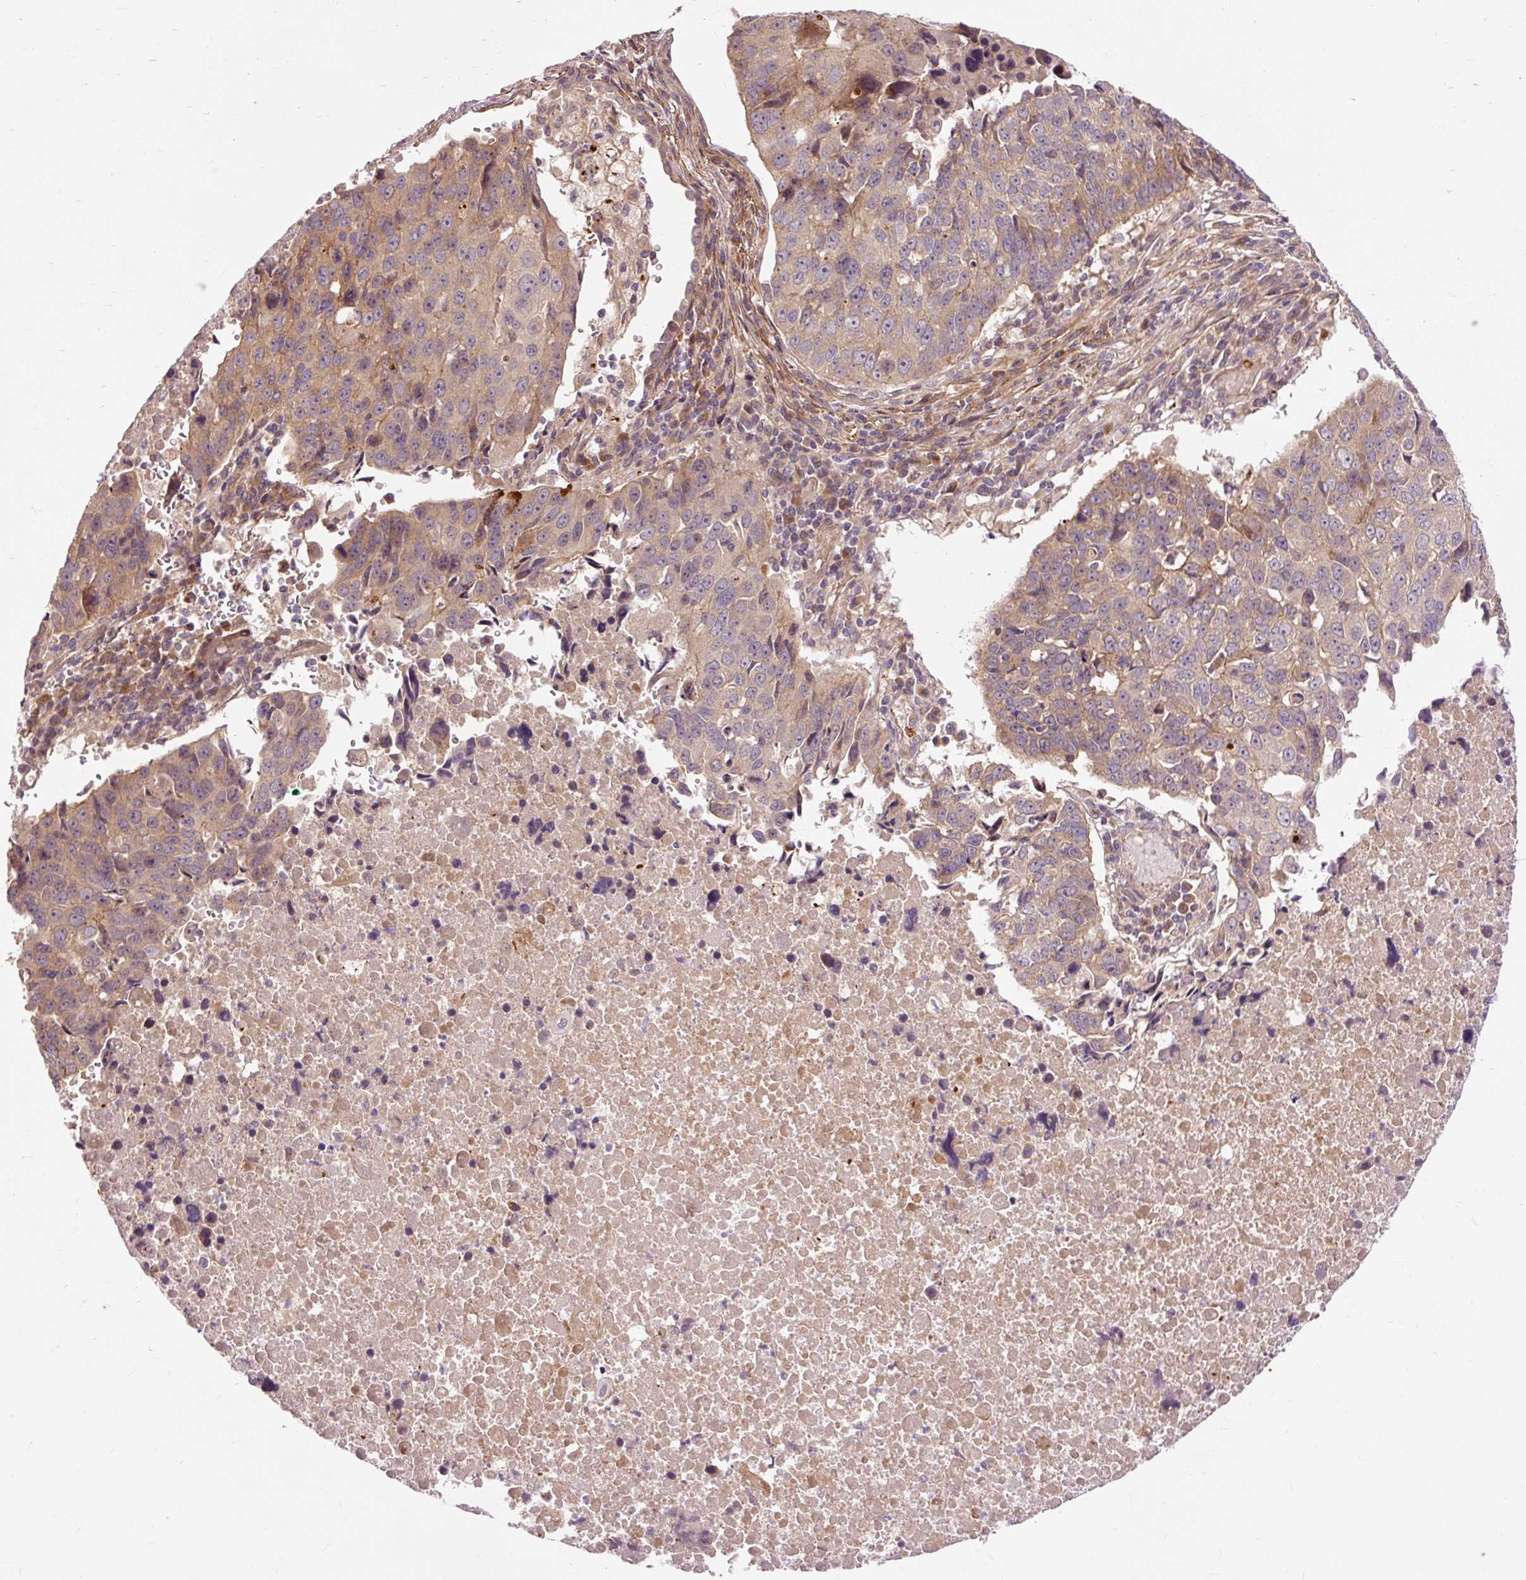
{"staining": {"intensity": "weak", "quantity": "25%-75%", "location": "cytoplasmic/membranous"}, "tissue": "lung cancer", "cell_type": "Tumor cells", "image_type": "cancer", "snomed": [{"axis": "morphology", "description": "Squamous cell carcinoma, NOS"}, {"axis": "topography", "description": "Lung"}], "caption": "Immunohistochemistry photomicrograph of neoplastic tissue: human lung cancer (squamous cell carcinoma) stained using IHC shows low levels of weak protein expression localized specifically in the cytoplasmic/membranous of tumor cells, appearing as a cytoplasmic/membranous brown color.", "gene": "RIPOR3", "patient": {"sex": "female", "age": 66}}